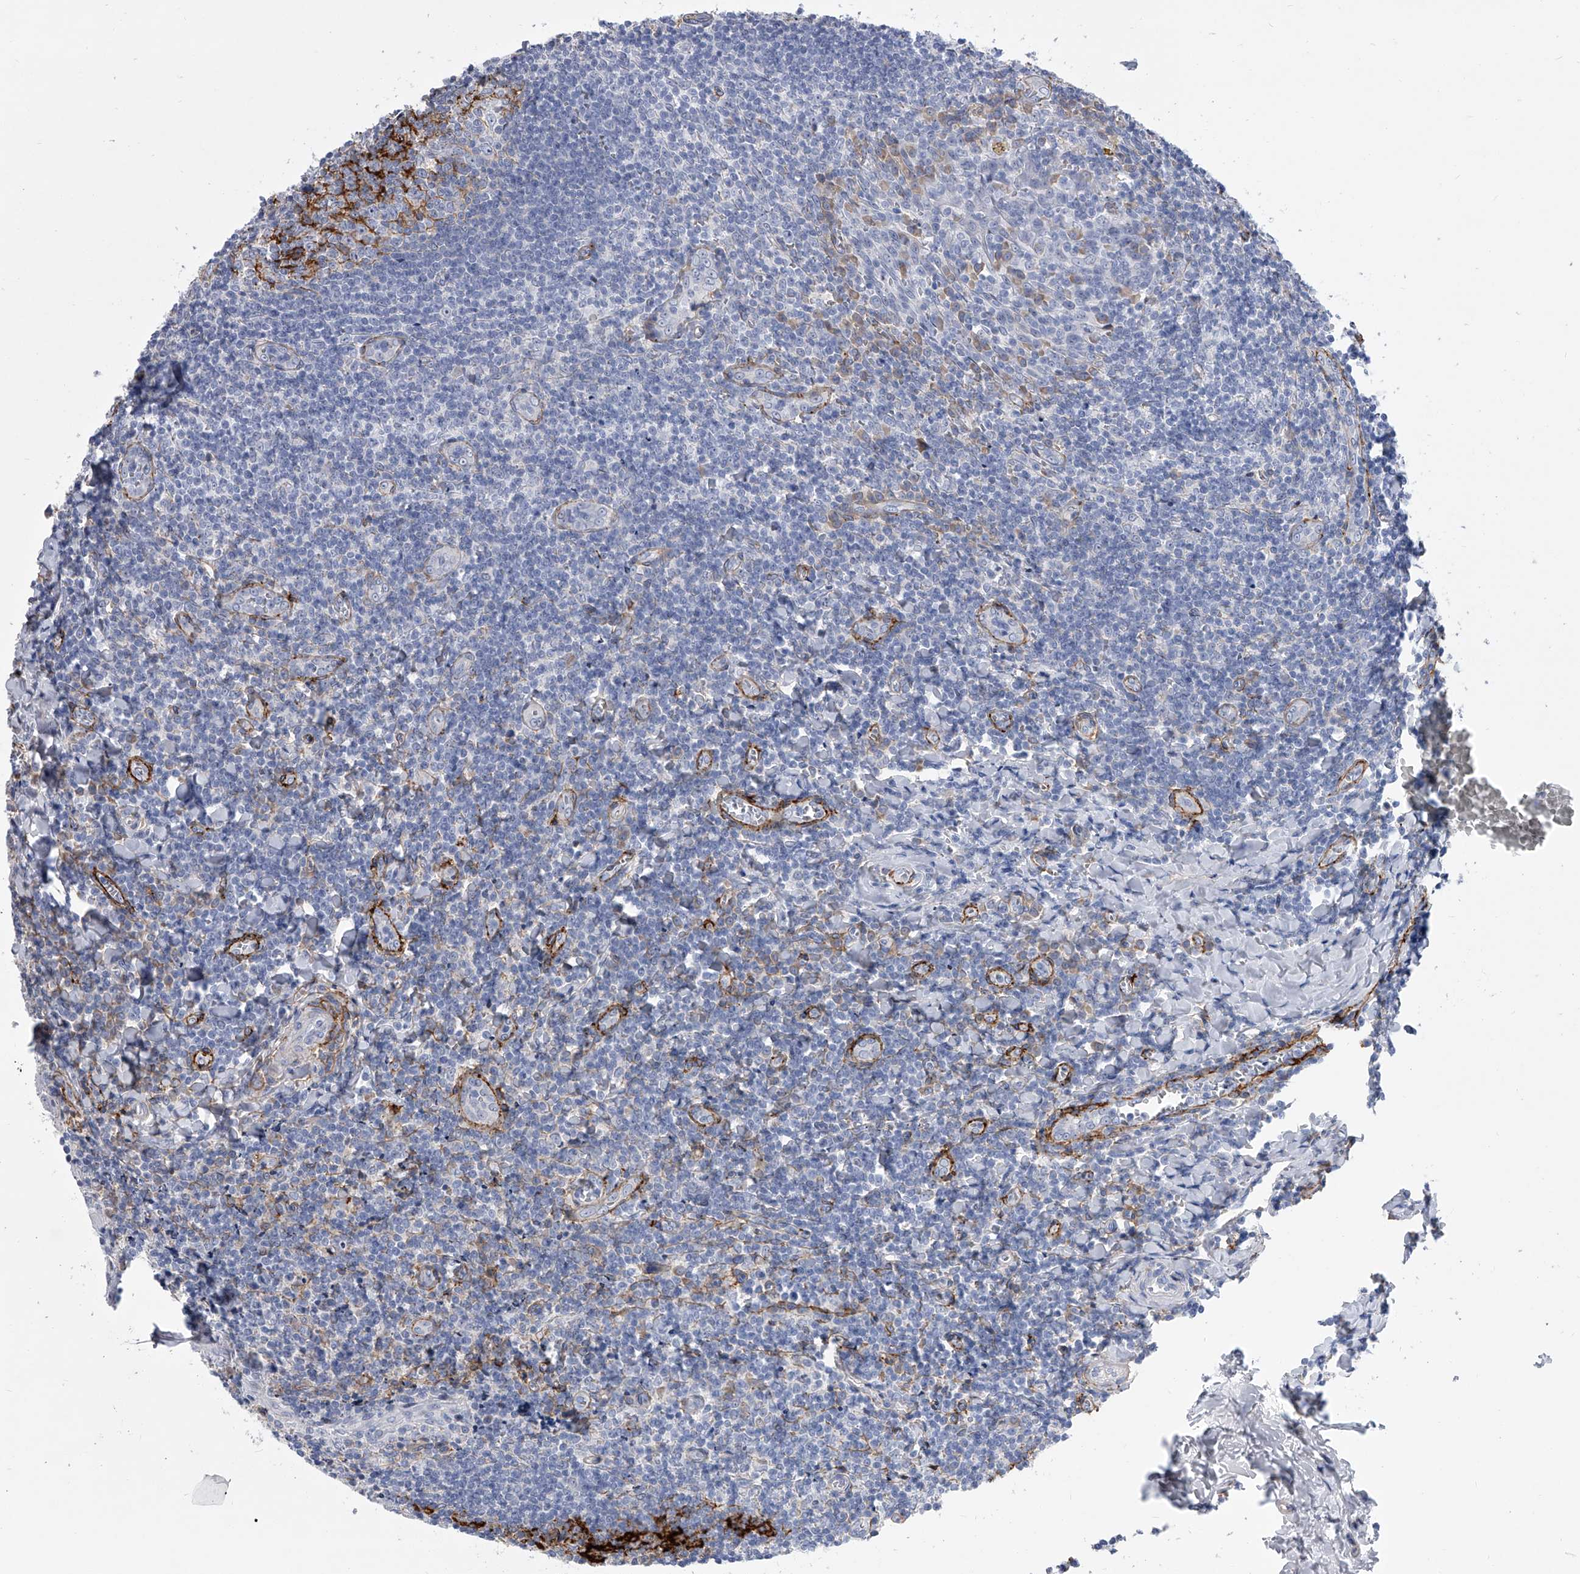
{"staining": {"intensity": "negative", "quantity": "none", "location": "none"}, "tissue": "tonsil", "cell_type": "Germinal center cells", "image_type": "normal", "snomed": [{"axis": "morphology", "description": "Normal tissue, NOS"}, {"axis": "topography", "description": "Tonsil"}], "caption": "The image exhibits no significant positivity in germinal center cells of tonsil. (Brightfield microscopy of DAB immunohistochemistry at high magnification).", "gene": "ALG14", "patient": {"sex": "male", "age": 27}}